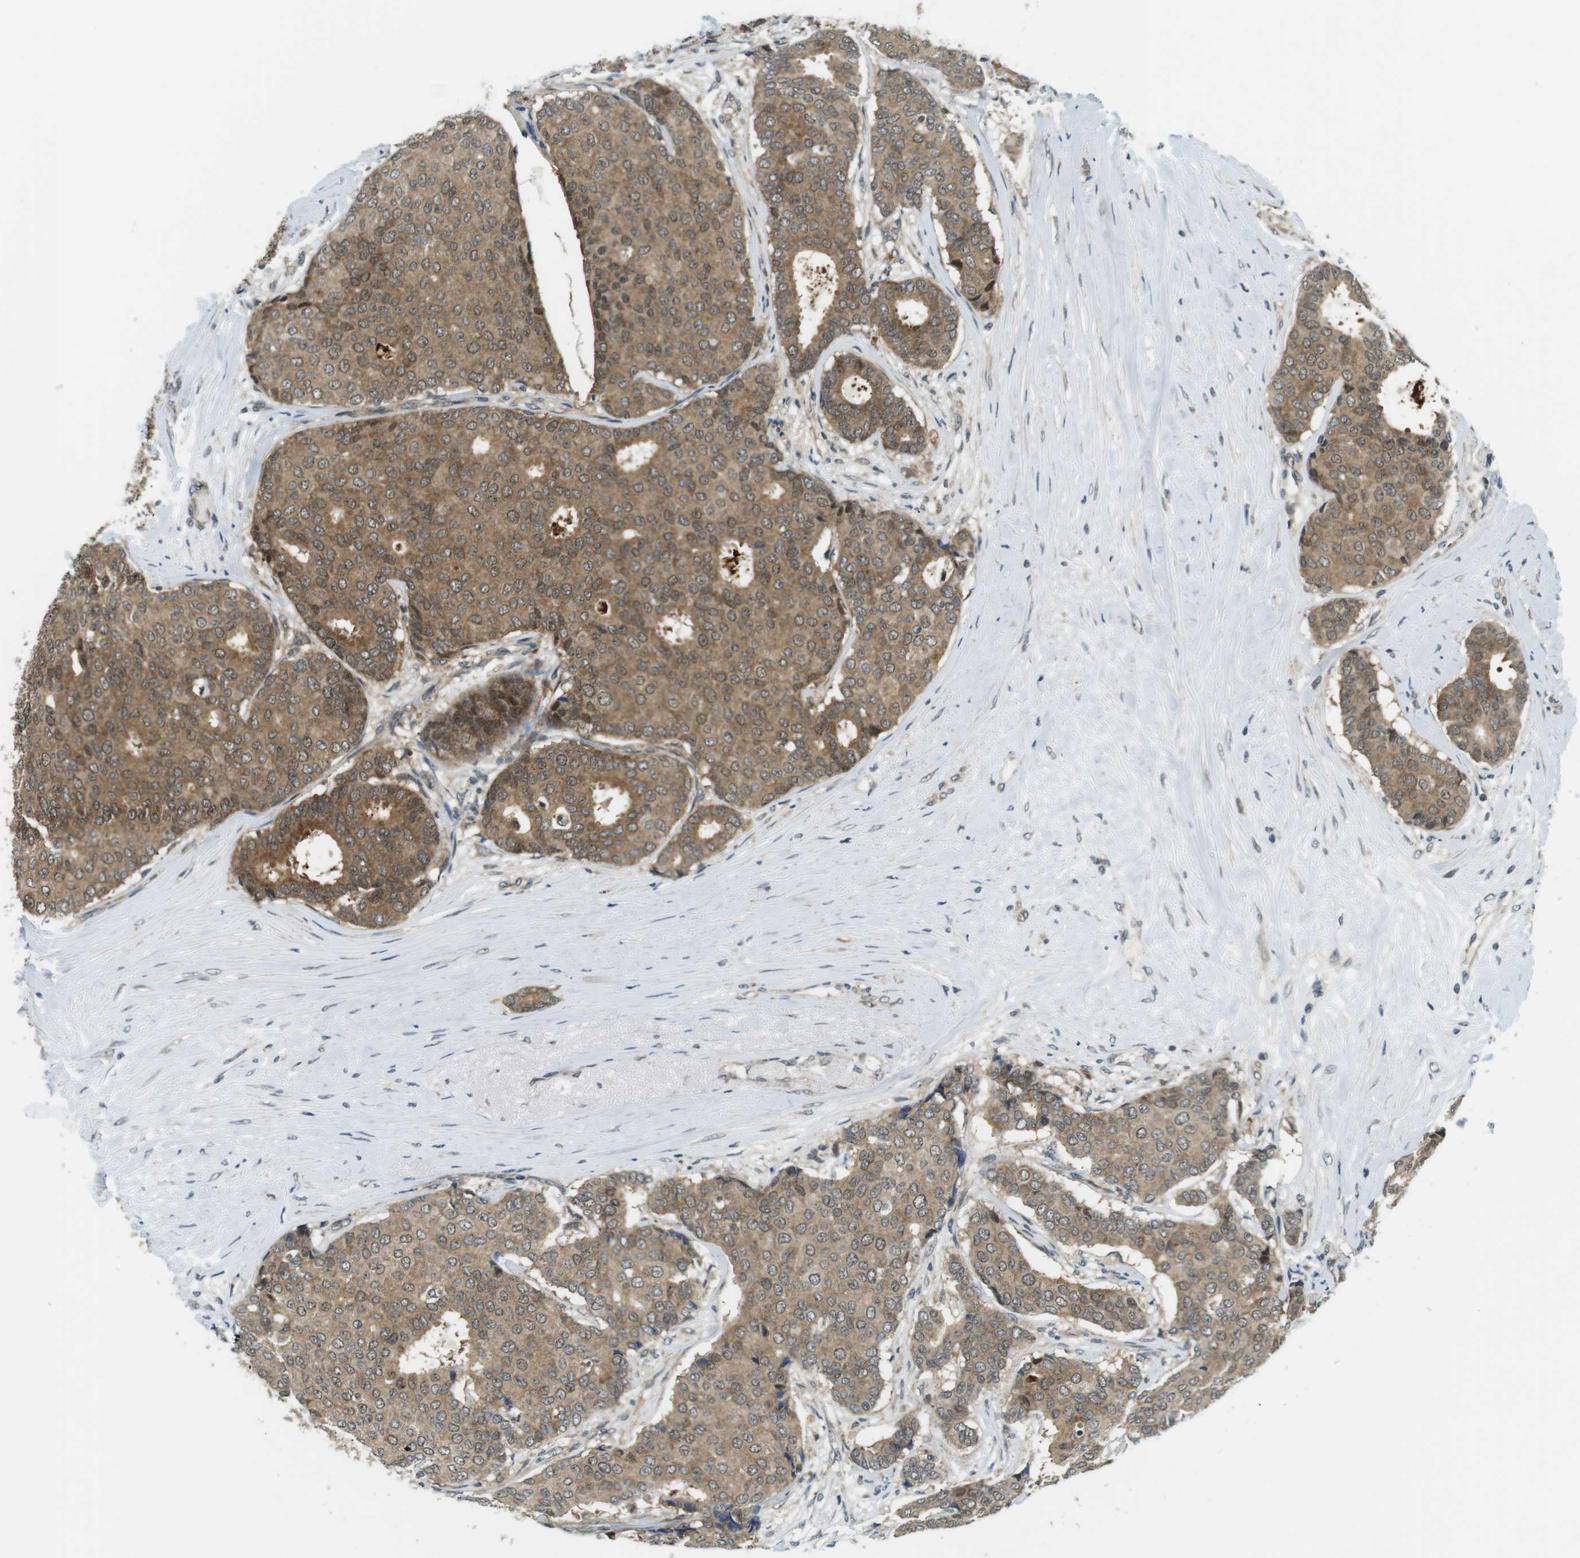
{"staining": {"intensity": "moderate", "quantity": ">75%", "location": "cytoplasmic/membranous"}, "tissue": "breast cancer", "cell_type": "Tumor cells", "image_type": "cancer", "snomed": [{"axis": "morphology", "description": "Duct carcinoma"}, {"axis": "topography", "description": "Breast"}], "caption": "Intraductal carcinoma (breast) tissue shows moderate cytoplasmic/membranous expression in approximately >75% of tumor cells, visualized by immunohistochemistry.", "gene": "CSNK2B", "patient": {"sex": "female", "age": 75}}